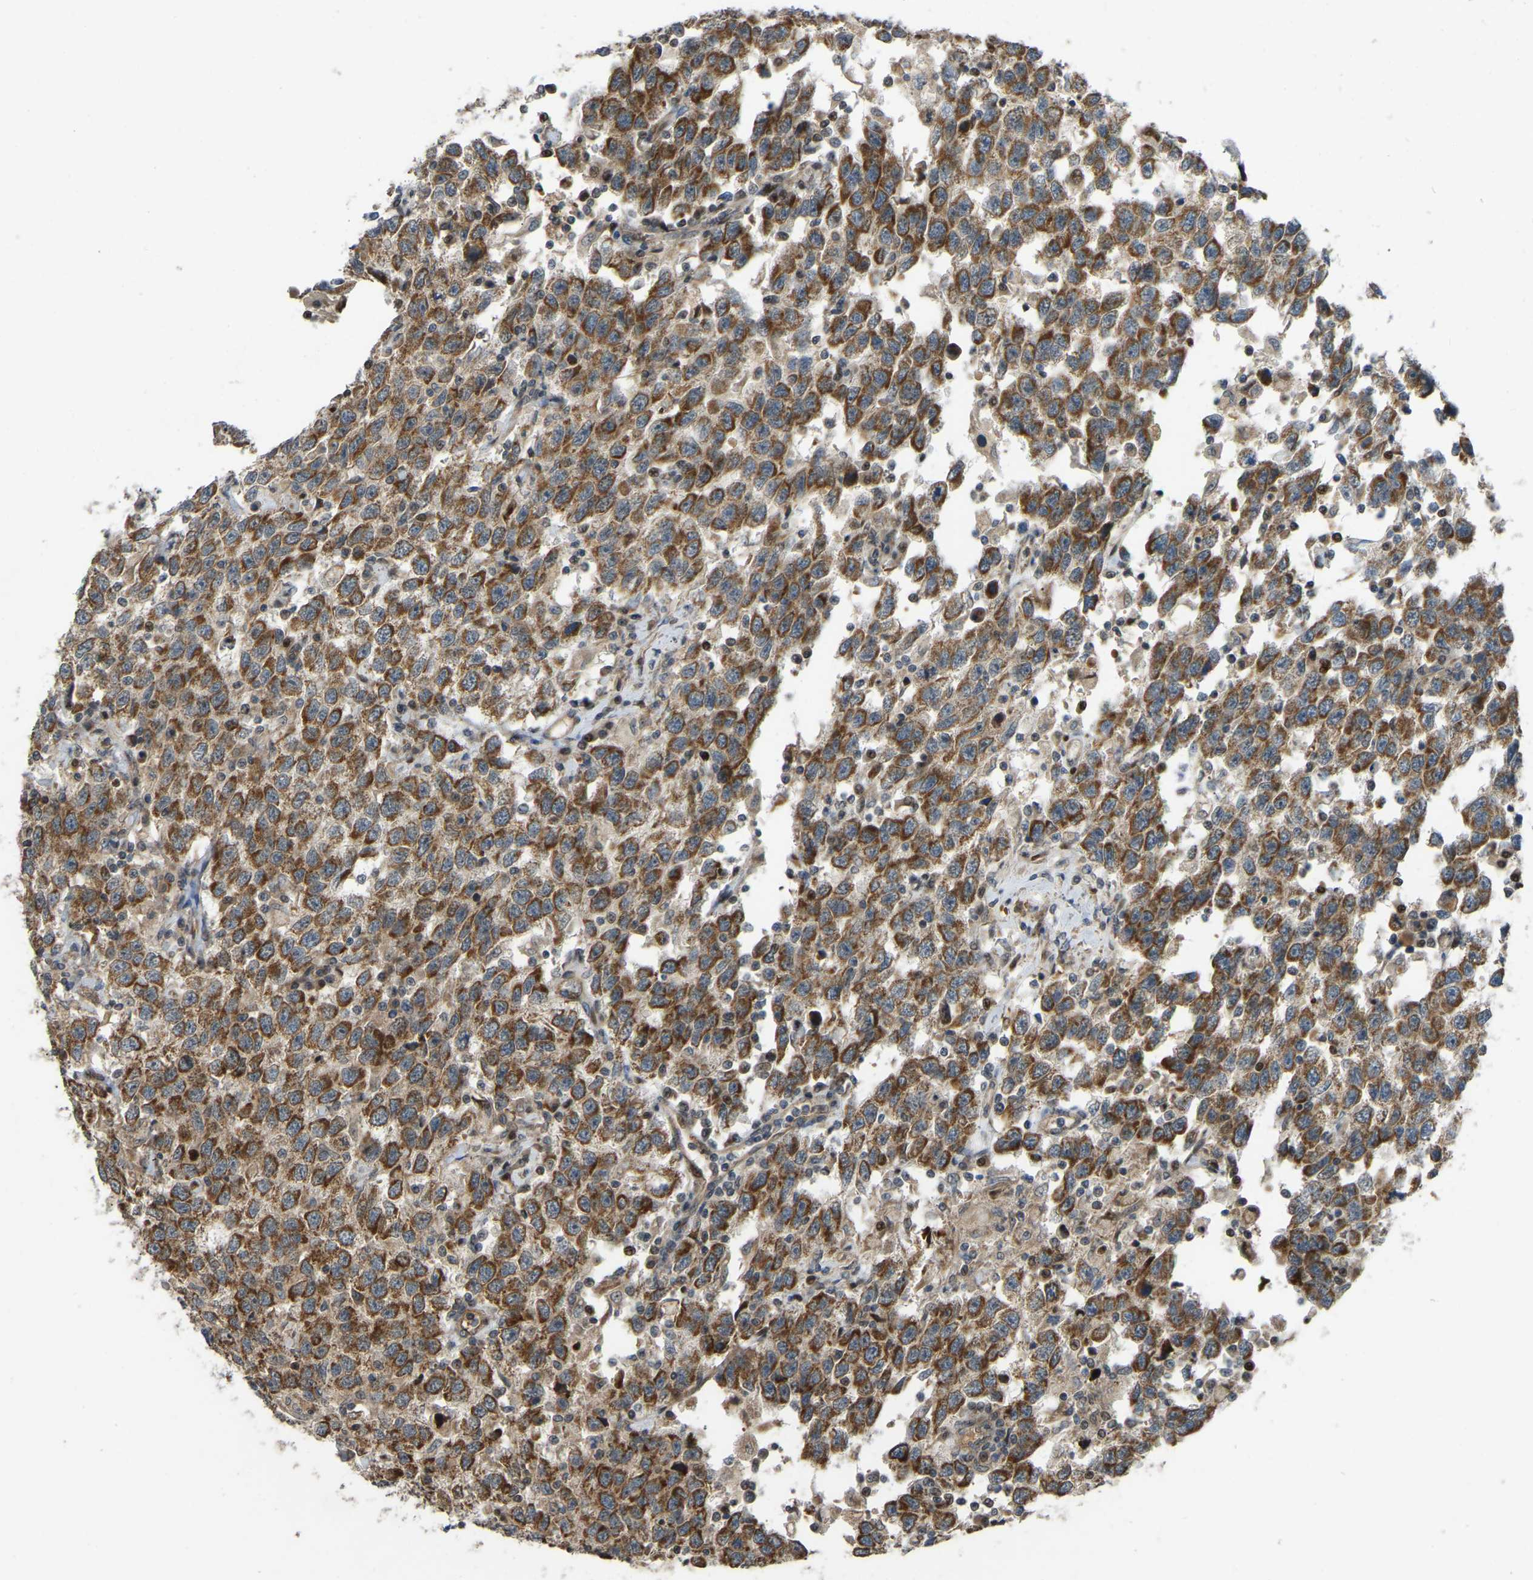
{"staining": {"intensity": "moderate", "quantity": ">75%", "location": "cytoplasmic/membranous"}, "tissue": "testis cancer", "cell_type": "Tumor cells", "image_type": "cancer", "snomed": [{"axis": "morphology", "description": "Seminoma, NOS"}, {"axis": "topography", "description": "Testis"}], "caption": "The immunohistochemical stain highlights moderate cytoplasmic/membranous positivity in tumor cells of testis cancer (seminoma) tissue.", "gene": "C21orf91", "patient": {"sex": "male", "age": 41}}